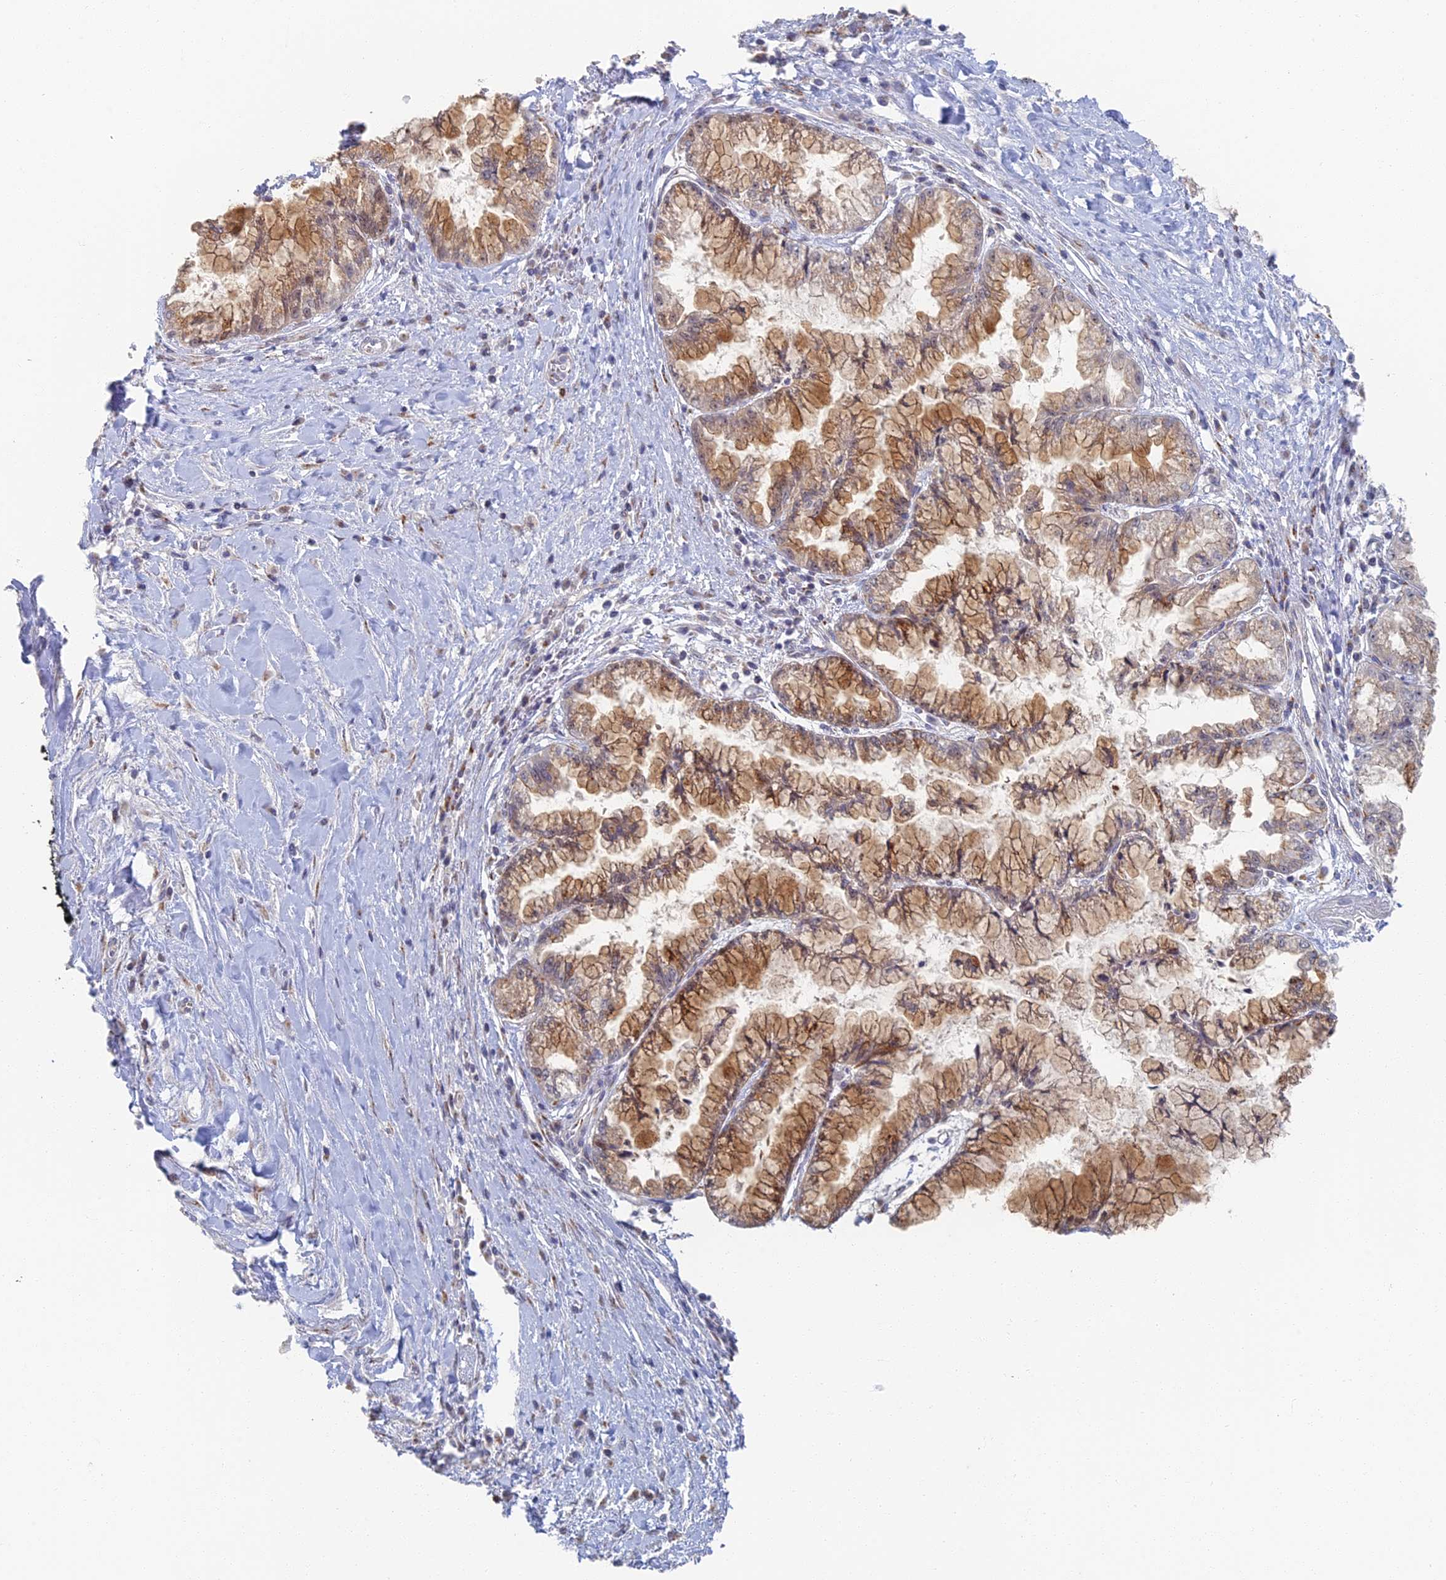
{"staining": {"intensity": "weak", "quantity": ">75%", "location": "cytoplasmic/membranous"}, "tissue": "pancreatic cancer", "cell_type": "Tumor cells", "image_type": "cancer", "snomed": [{"axis": "morphology", "description": "Adenocarcinoma, NOS"}, {"axis": "topography", "description": "Pancreas"}], "caption": "An image of human pancreatic cancer (adenocarcinoma) stained for a protein reveals weak cytoplasmic/membranous brown staining in tumor cells. The staining was performed using DAB to visualize the protein expression in brown, while the nuclei were stained in blue with hematoxylin (Magnification: 20x).", "gene": "GPATCH1", "patient": {"sex": "male", "age": 73}}